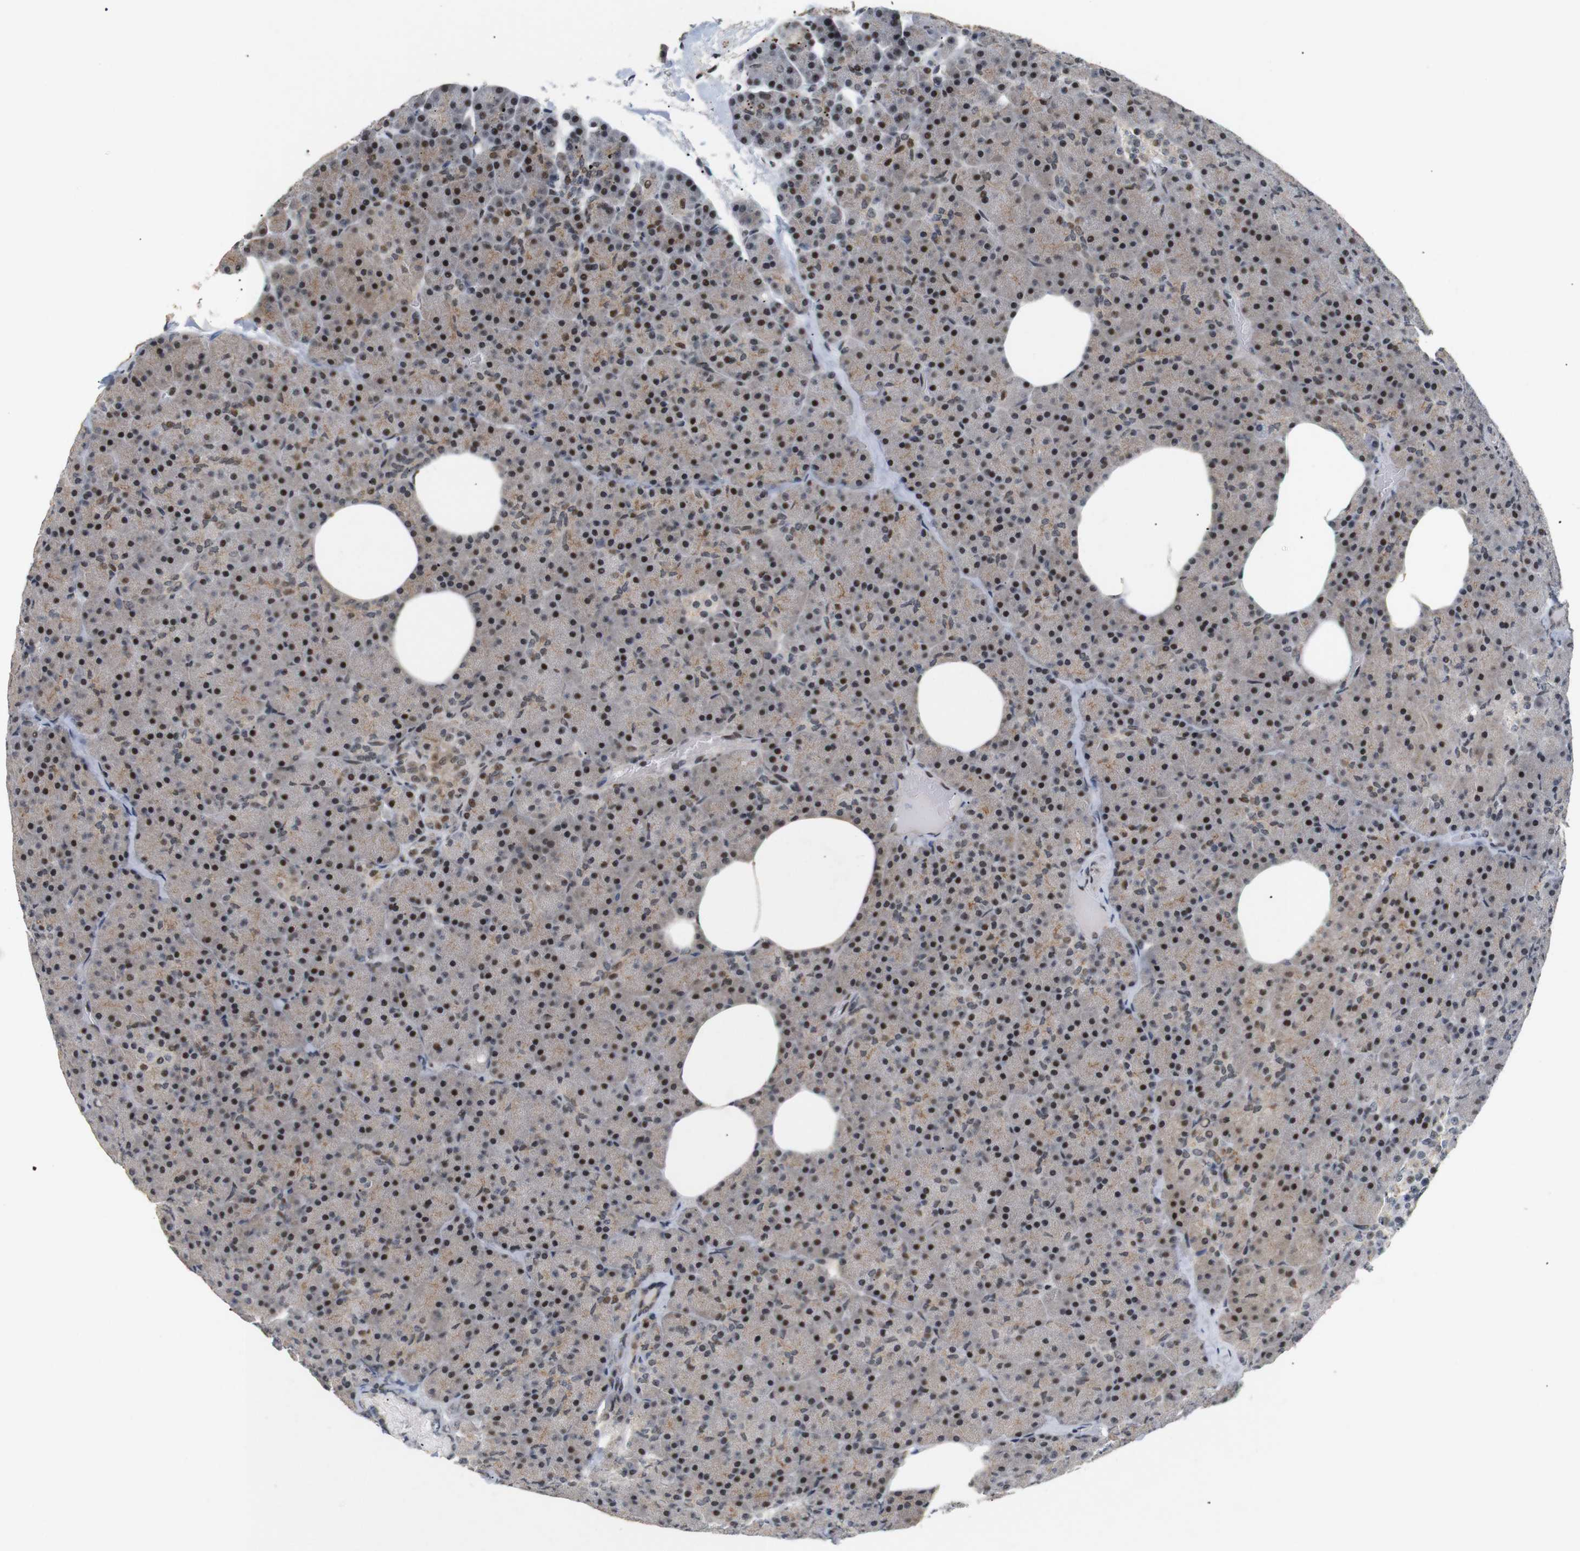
{"staining": {"intensity": "moderate", "quantity": ">75%", "location": "cytoplasmic/membranous,nuclear"}, "tissue": "pancreas", "cell_type": "Exocrine glandular cells", "image_type": "normal", "snomed": [{"axis": "morphology", "description": "Normal tissue, NOS"}, {"axis": "topography", "description": "Pancreas"}], "caption": "The micrograph shows staining of benign pancreas, revealing moderate cytoplasmic/membranous,nuclear protein expression (brown color) within exocrine glandular cells.", "gene": "PYM1", "patient": {"sex": "female", "age": 35}}